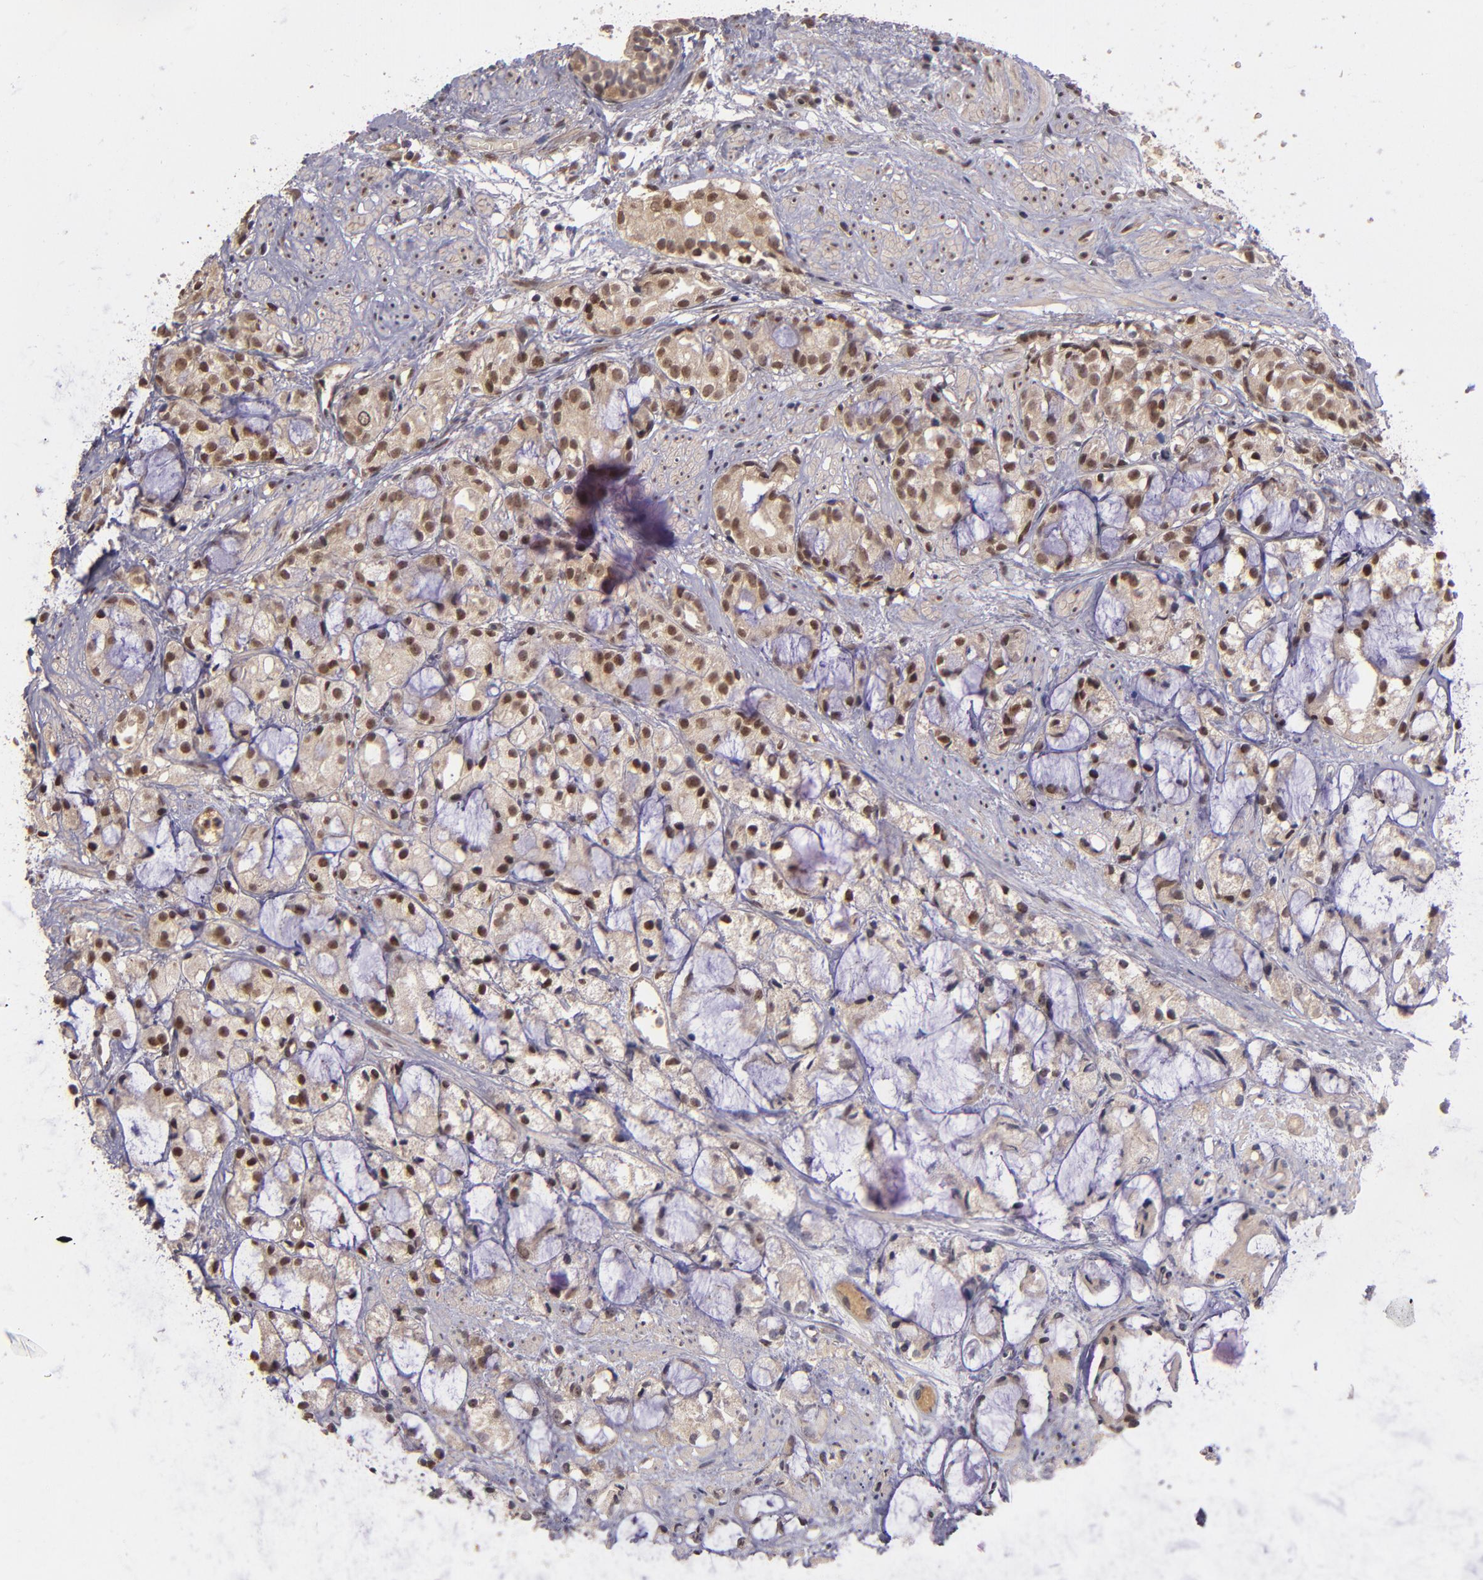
{"staining": {"intensity": "moderate", "quantity": "25%-75%", "location": "nuclear"}, "tissue": "prostate cancer", "cell_type": "Tumor cells", "image_type": "cancer", "snomed": [{"axis": "morphology", "description": "Adenocarcinoma, High grade"}, {"axis": "topography", "description": "Prostate"}], "caption": "Adenocarcinoma (high-grade) (prostate) stained with DAB (3,3'-diaminobenzidine) immunohistochemistry demonstrates medium levels of moderate nuclear expression in about 25%-75% of tumor cells.", "gene": "ABHD12B", "patient": {"sex": "male", "age": 85}}